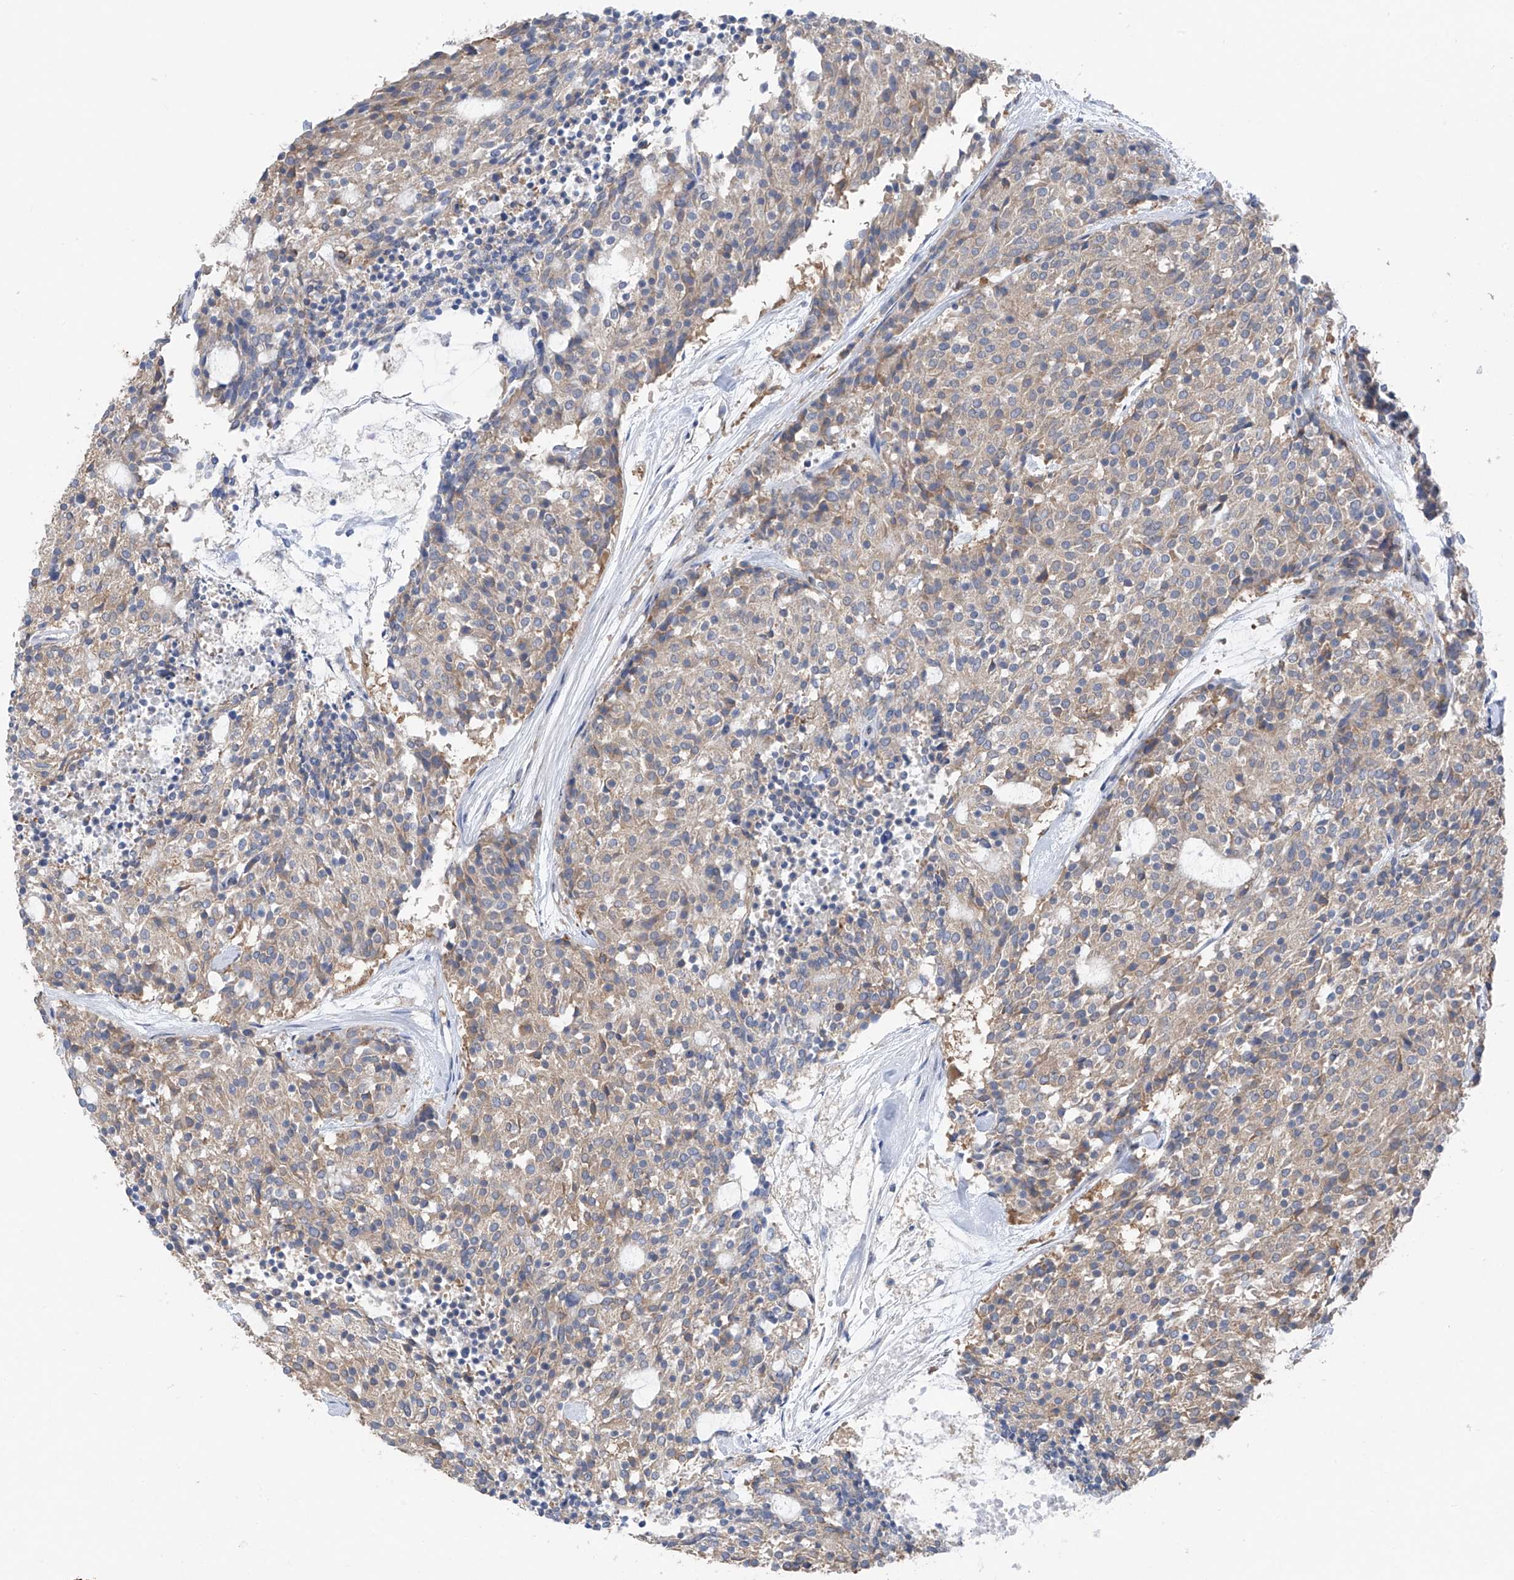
{"staining": {"intensity": "weak", "quantity": "25%-75%", "location": "cytoplasmic/membranous"}, "tissue": "carcinoid", "cell_type": "Tumor cells", "image_type": "cancer", "snomed": [{"axis": "morphology", "description": "Carcinoid, malignant, NOS"}, {"axis": "topography", "description": "Pancreas"}], "caption": "Carcinoid tissue displays weak cytoplasmic/membranous positivity in about 25%-75% of tumor cells", "gene": "RPL4", "patient": {"sex": "female", "age": 54}}